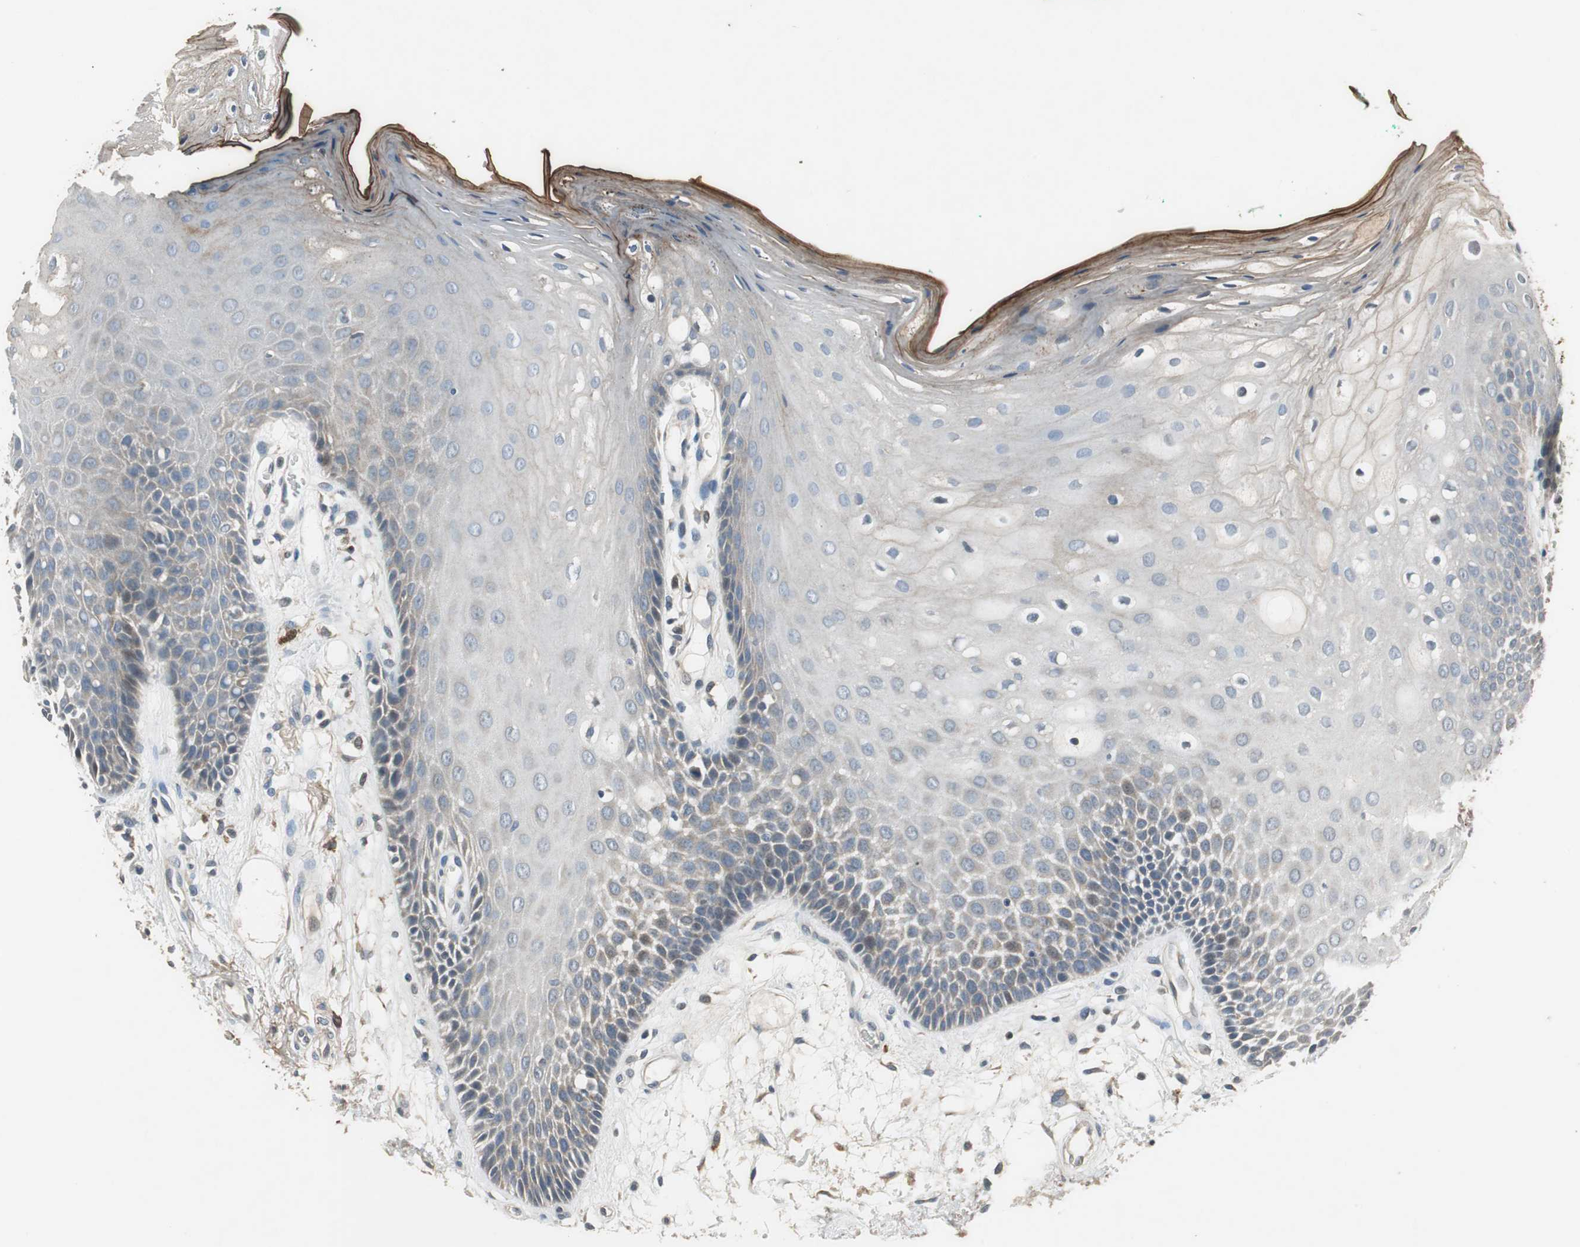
{"staining": {"intensity": "weak", "quantity": "<25%", "location": "cytoplasmic/membranous"}, "tissue": "oral mucosa", "cell_type": "Squamous epithelial cells", "image_type": "normal", "snomed": [{"axis": "morphology", "description": "Normal tissue, NOS"}, {"axis": "morphology", "description": "Squamous cell carcinoma, NOS"}, {"axis": "topography", "description": "Skeletal muscle"}, {"axis": "topography", "description": "Oral tissue"}, {"axis": "topography", "description": "Head-Neck"}], "caption": "The photomicrograph shows no significant positivity in squamous epithelial cells of oral mucosa.", "gene": "PI4KB", "patient": {"sex": "female", "age": 84}}